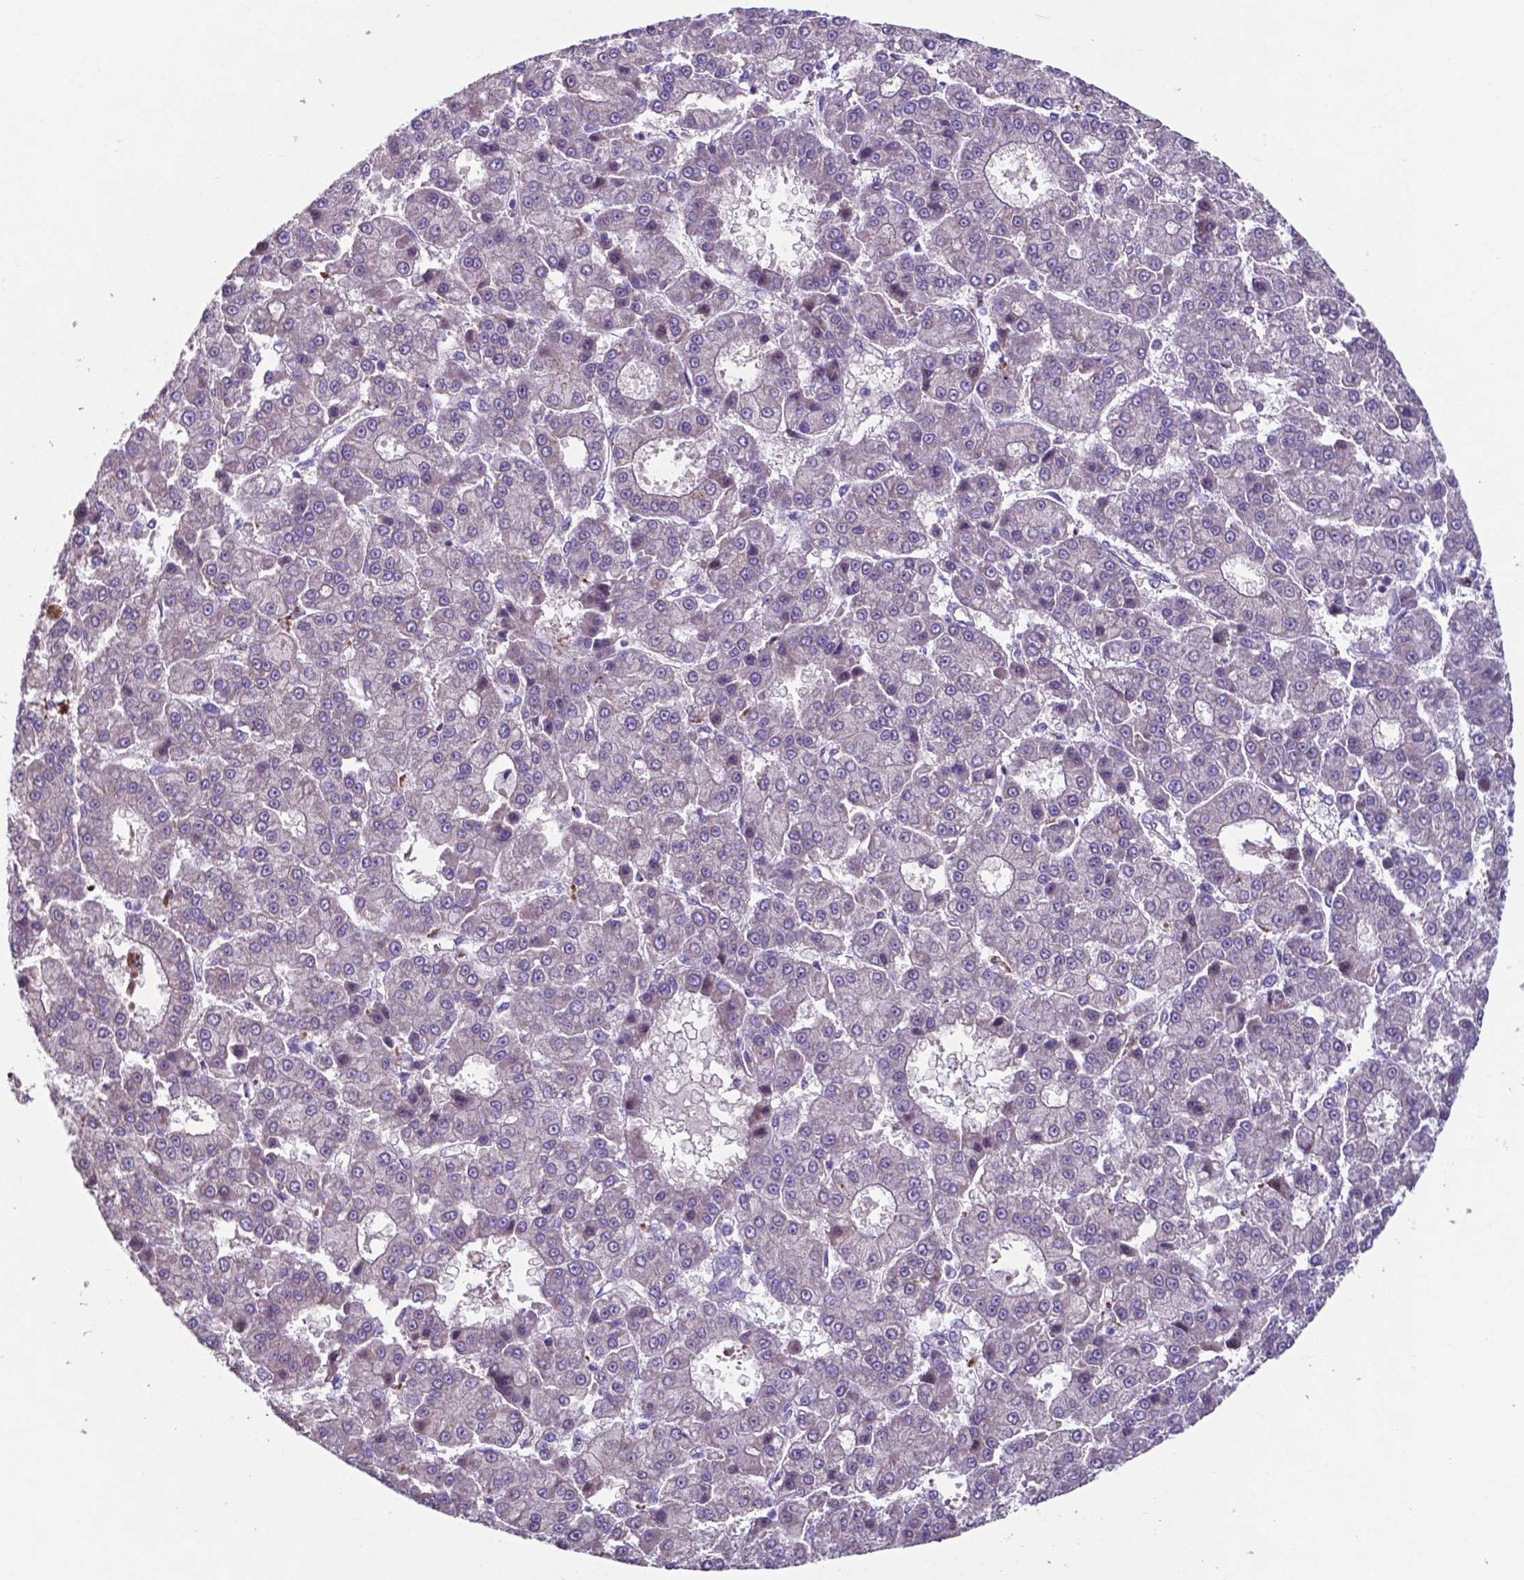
{"staining": {"intensity": "negative", "quantity": "none", "location": "none"}, "tissue": "liver cancer", "cell_type": "Tumor cells", "image_type": "cancer", "snomed": [{"axis": "morphology", "description": "Carcinoma, Hepatocellular, NOS"}, {"axis": "topography", "description": "Liver"}], "caption": "An image of hepatocellular carcinoma (liver) stained for a protein demonstrates no brown staining in tumor cells.", "gene": "TYRO3", "patient": {"sex": "male", "age": 70}}